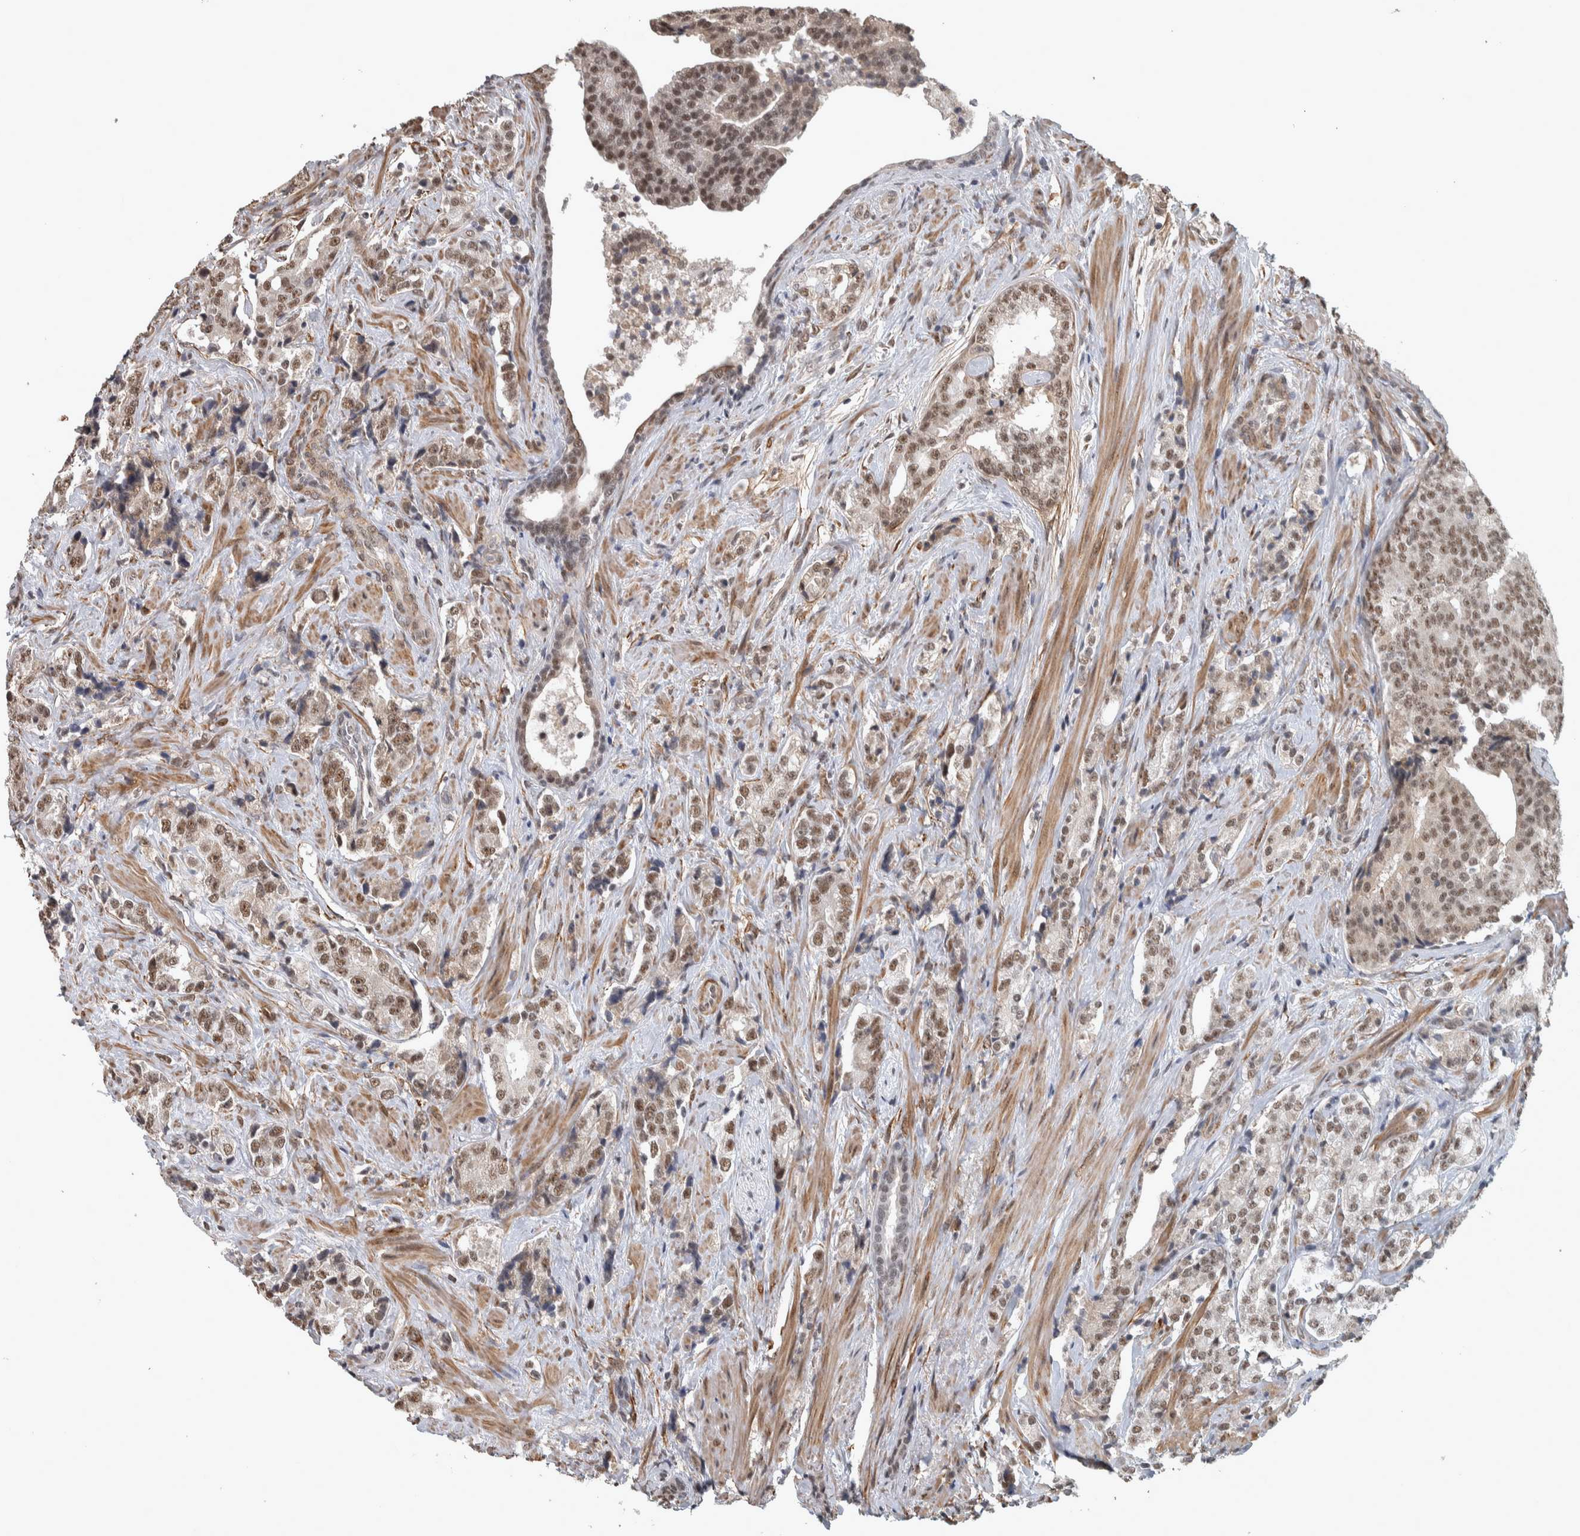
{"staining": {"intensity": "moderate", "quantity": ">75%", "location": "nuclear"}, "tissue": "prostate cancer", "cell_type": "Tumor cells", "image_type": "cancer", "snomed": [{"axis": "morphology", "description": "Adenocarcinoma, High grade"}, {"axis": "topography", "description": "Prostate"}], "caption": "This histopathology image displays IHC staining of human prostate cancer, with medium moderate nuclear expression in about >75% of tumor cells.", "gene": "DDX42", "patient": {"sex": "male", "age": 71}}